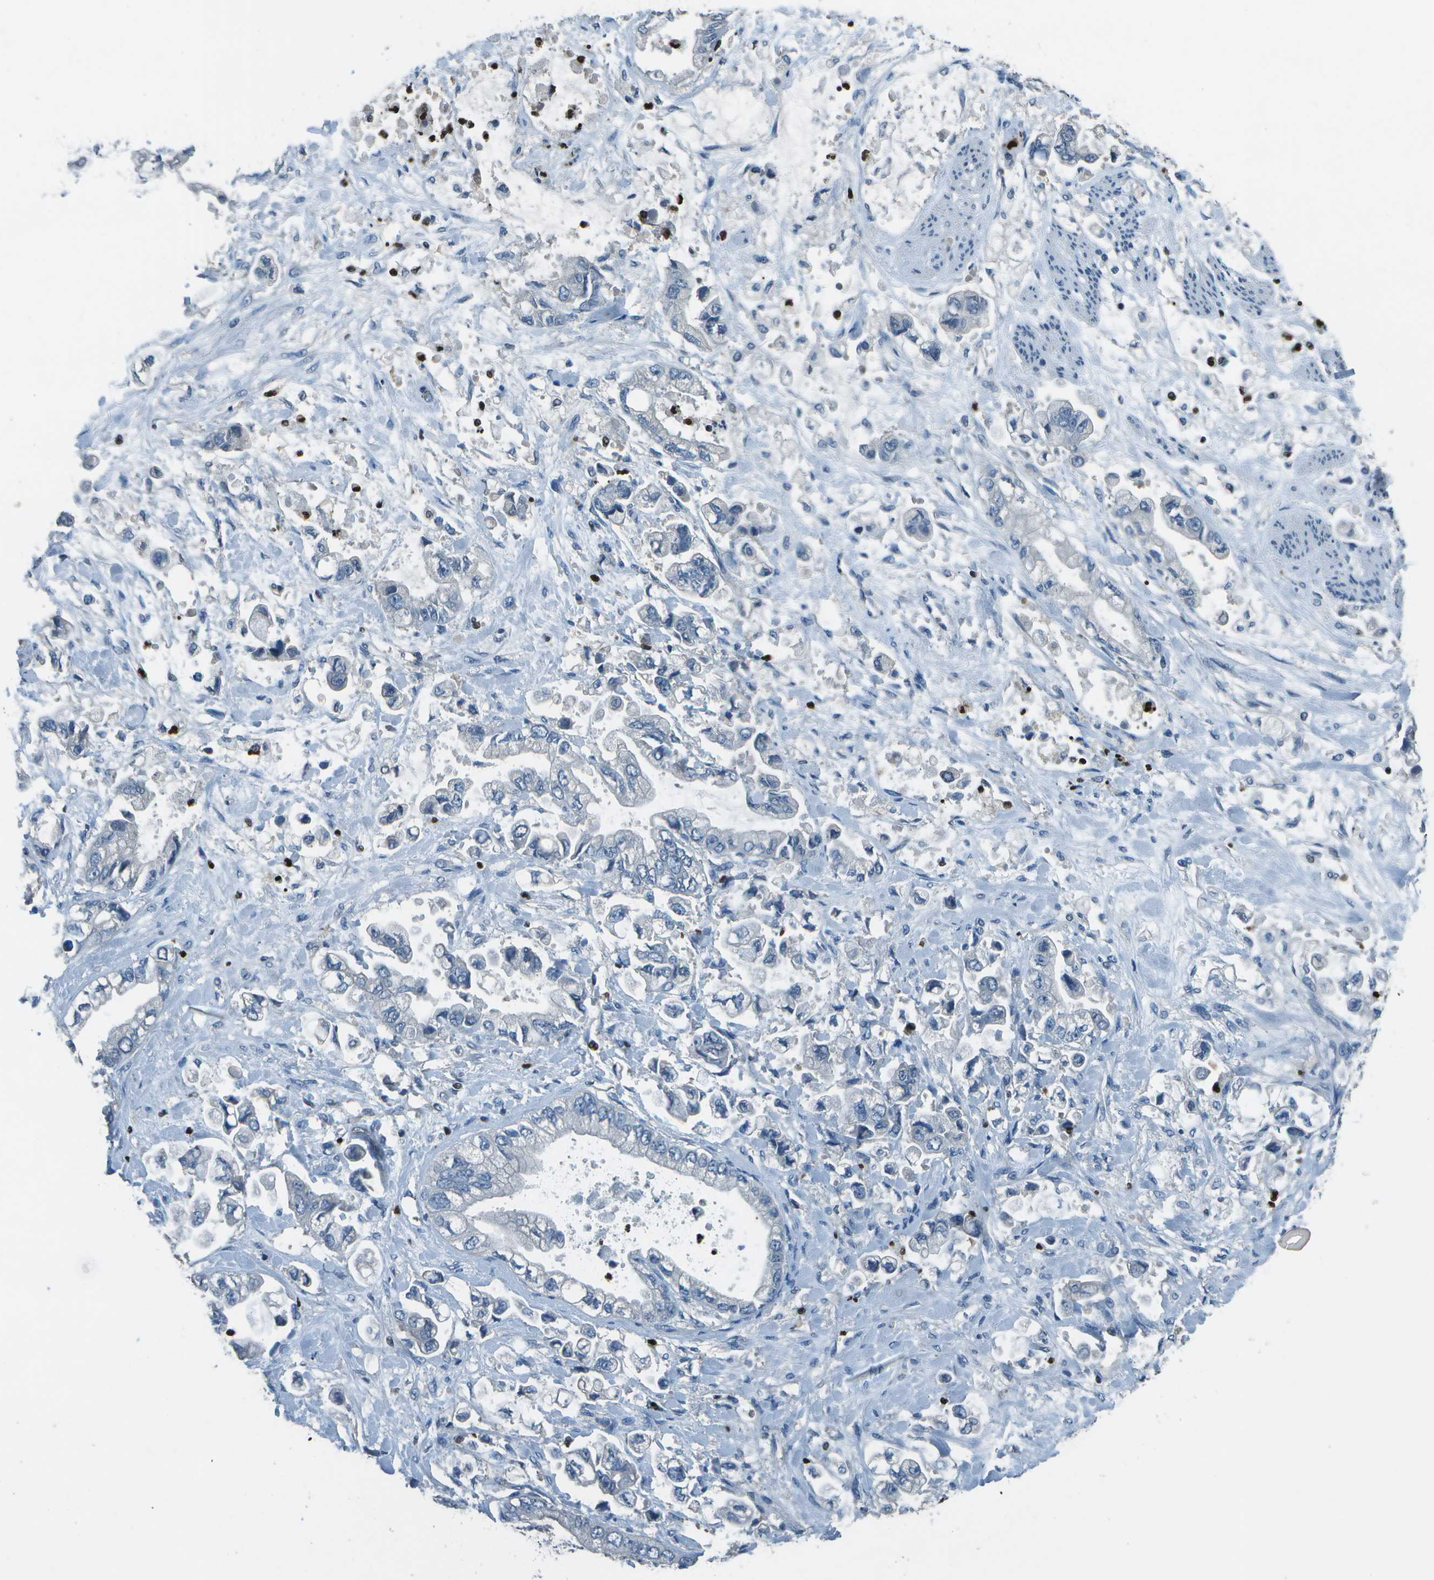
{"staining": {"intensity": "negative", "quantity": "none", "location": "none"}, "tissue": "stomach cancer", "cell_type": "Tumor cells", "image_type": "cancer", "snomed": [{"axis": "morphology", "description": "Normal tissue, NOS"}, {"axis": "morphology", "description": "Adenocarcinoma, NOS"}, {"axis": "topography", "description": "Stomach"}], "caption": "High power microscopy histopathology image of an immunohistochemistry photomicrograph of stomach cancer, revealing no significant staining in tumor cells.", "gene": "PDLIM1", "patient": {"sex": "male", "age": 62}}